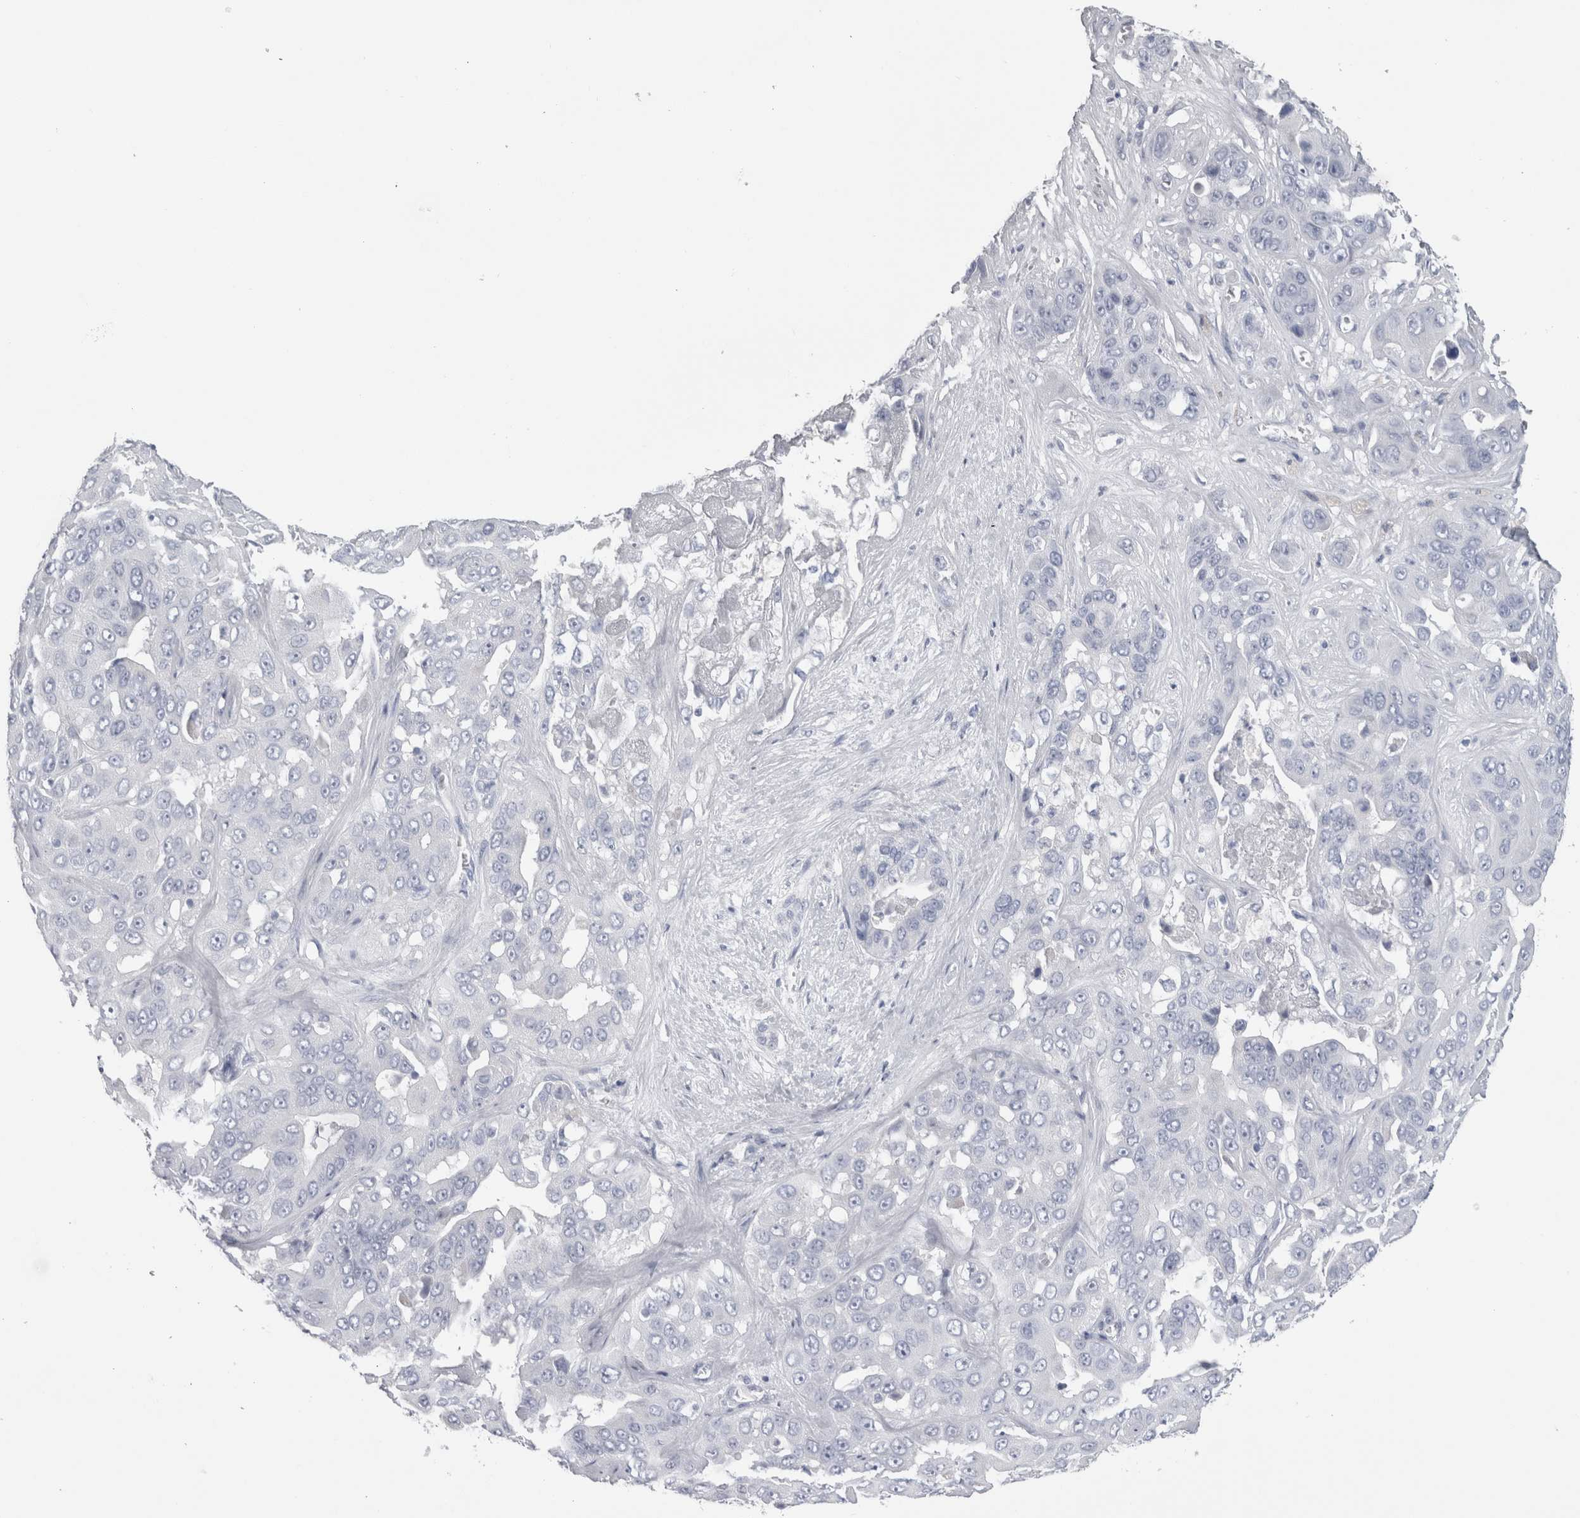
{"staining": {"intensity": "negative", "quantity": "none", "location": "none"}, "tissue": "liver cancer", "cell_type": "Tumor cells", "image_type": "cancer", "snomed": [{"axis": "morphology", "description": "Cholangiocarcinoma"}, {"axis": "topography", "description": "Liver"}], "caption": "DAB immunohistochemical staining of human liver cholangiocarcinoma exhibits no significant staining in tumor cells.", "gene": "MSMB", "patient": {"sex": "female", "age": 52}}